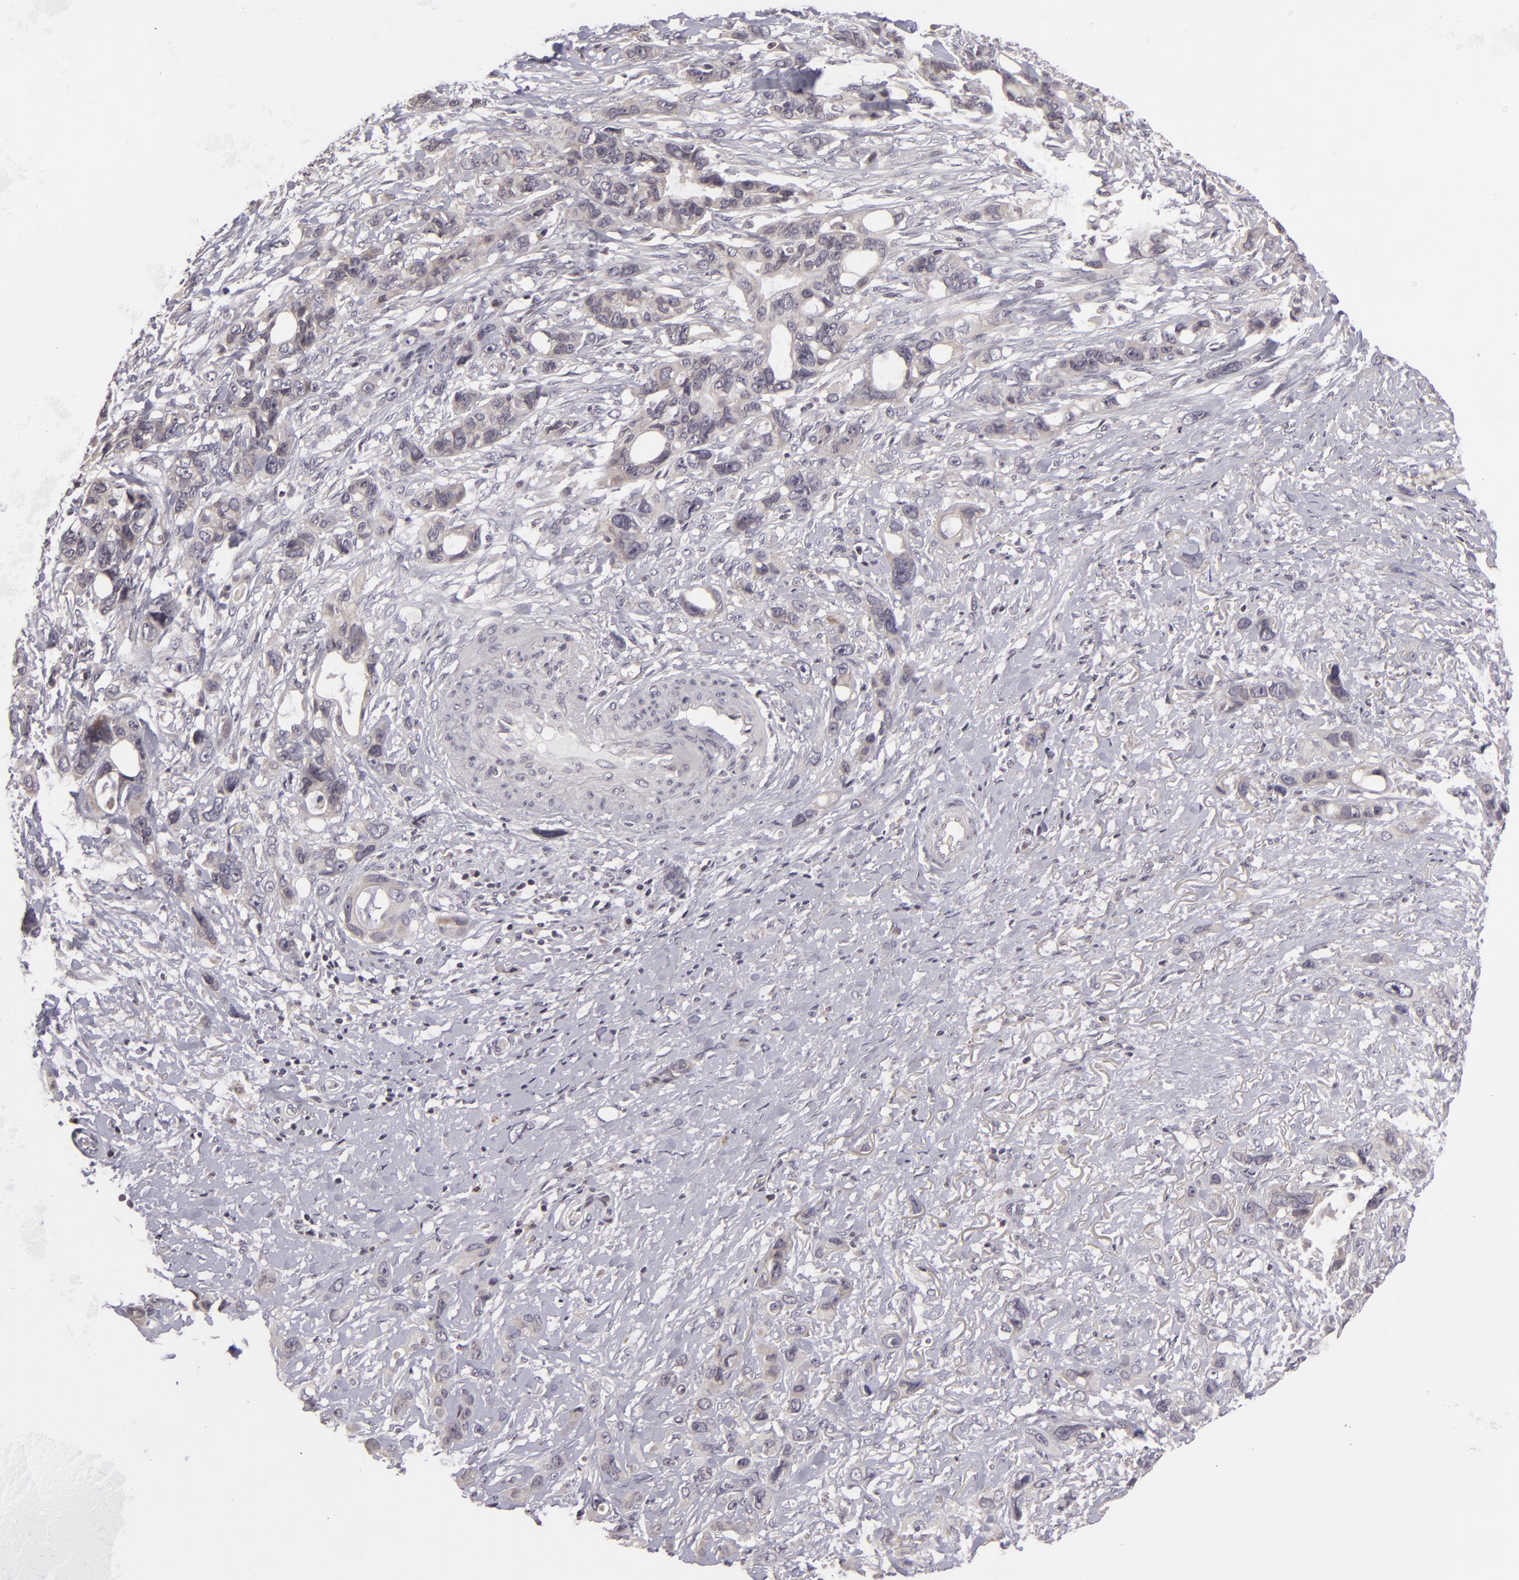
{"staining": {"intensity": "negative", "quantity": "none", "location": "none"}, "tissue": "stomach cancer", "cell_type": "Tumor cells", "image_type": "cancer", "snomed": [{"axis": "morphology", "description": "Adenocarcinoma, NOS"}, {"axis": "topography", "description": "Stomach, upper"}], "caption": "A high-resolution histopathology image shows immunohistochemistry staining of stomach cancer (adenocarcinoma), which shows no significant positivity in tumor cells.", "gene": "AKAP6", "patient": {"sex": "male", "age": 47}}